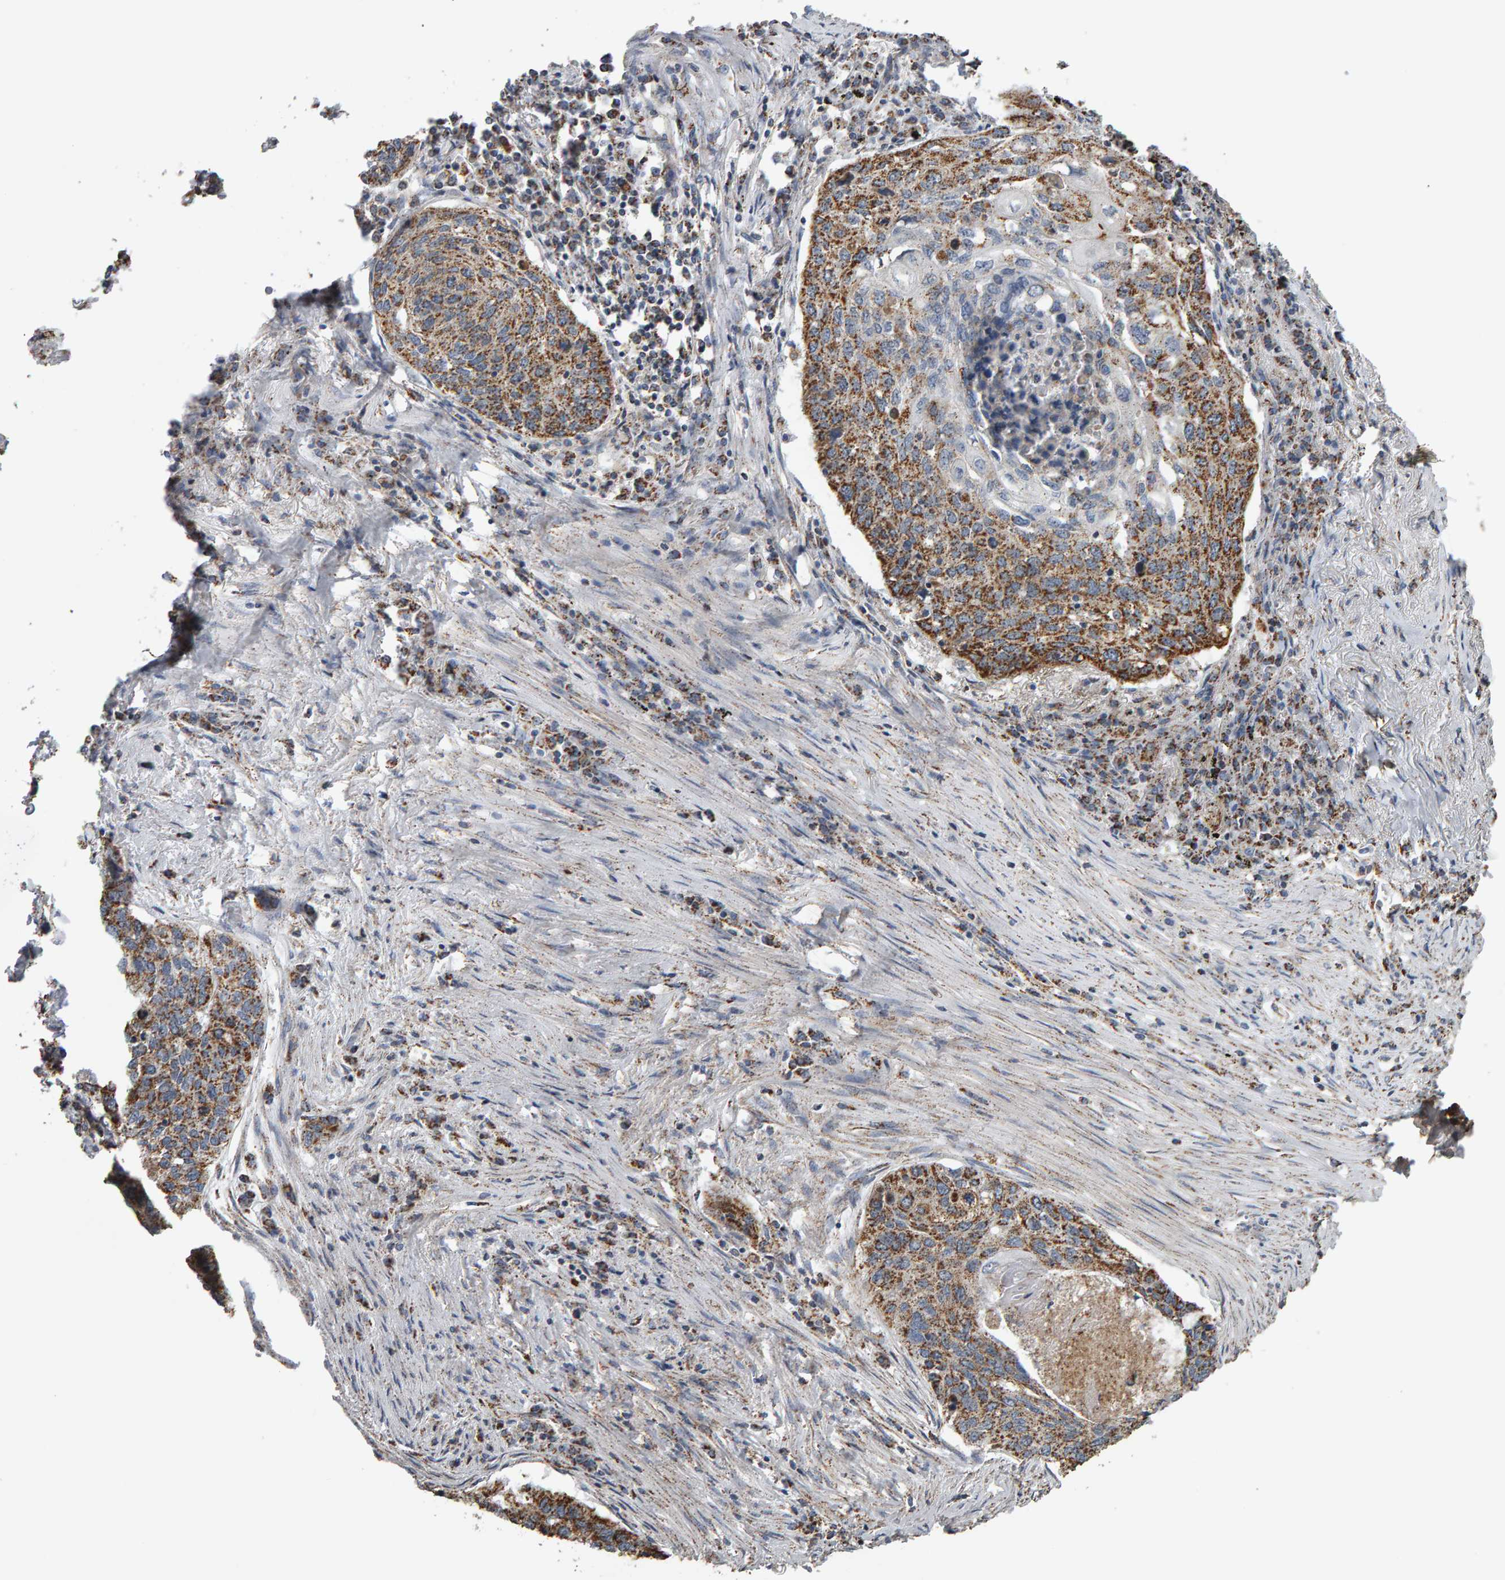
{"staining": {"intensity": "moderate", "quantity": ">75%", "location": "cytoplasmic/membranous"}, "tissue": "lung cancer", "cell_type": "Tumor cells", "image_type": "cancer", "snomed": [{"axis": "morphology", "description": "Squamous cell carcinoma, NOS"}, {"axis": "topography", "description": "Lung"}], "caption": "The image exhibits a brown stain indicating the presence of a protein in the cytoplasmic/membranous of tumor cells in lung squamous cell carcinoma.", "gene": "TOM1L1", "patient": {"sex": "female", "age": 63}}